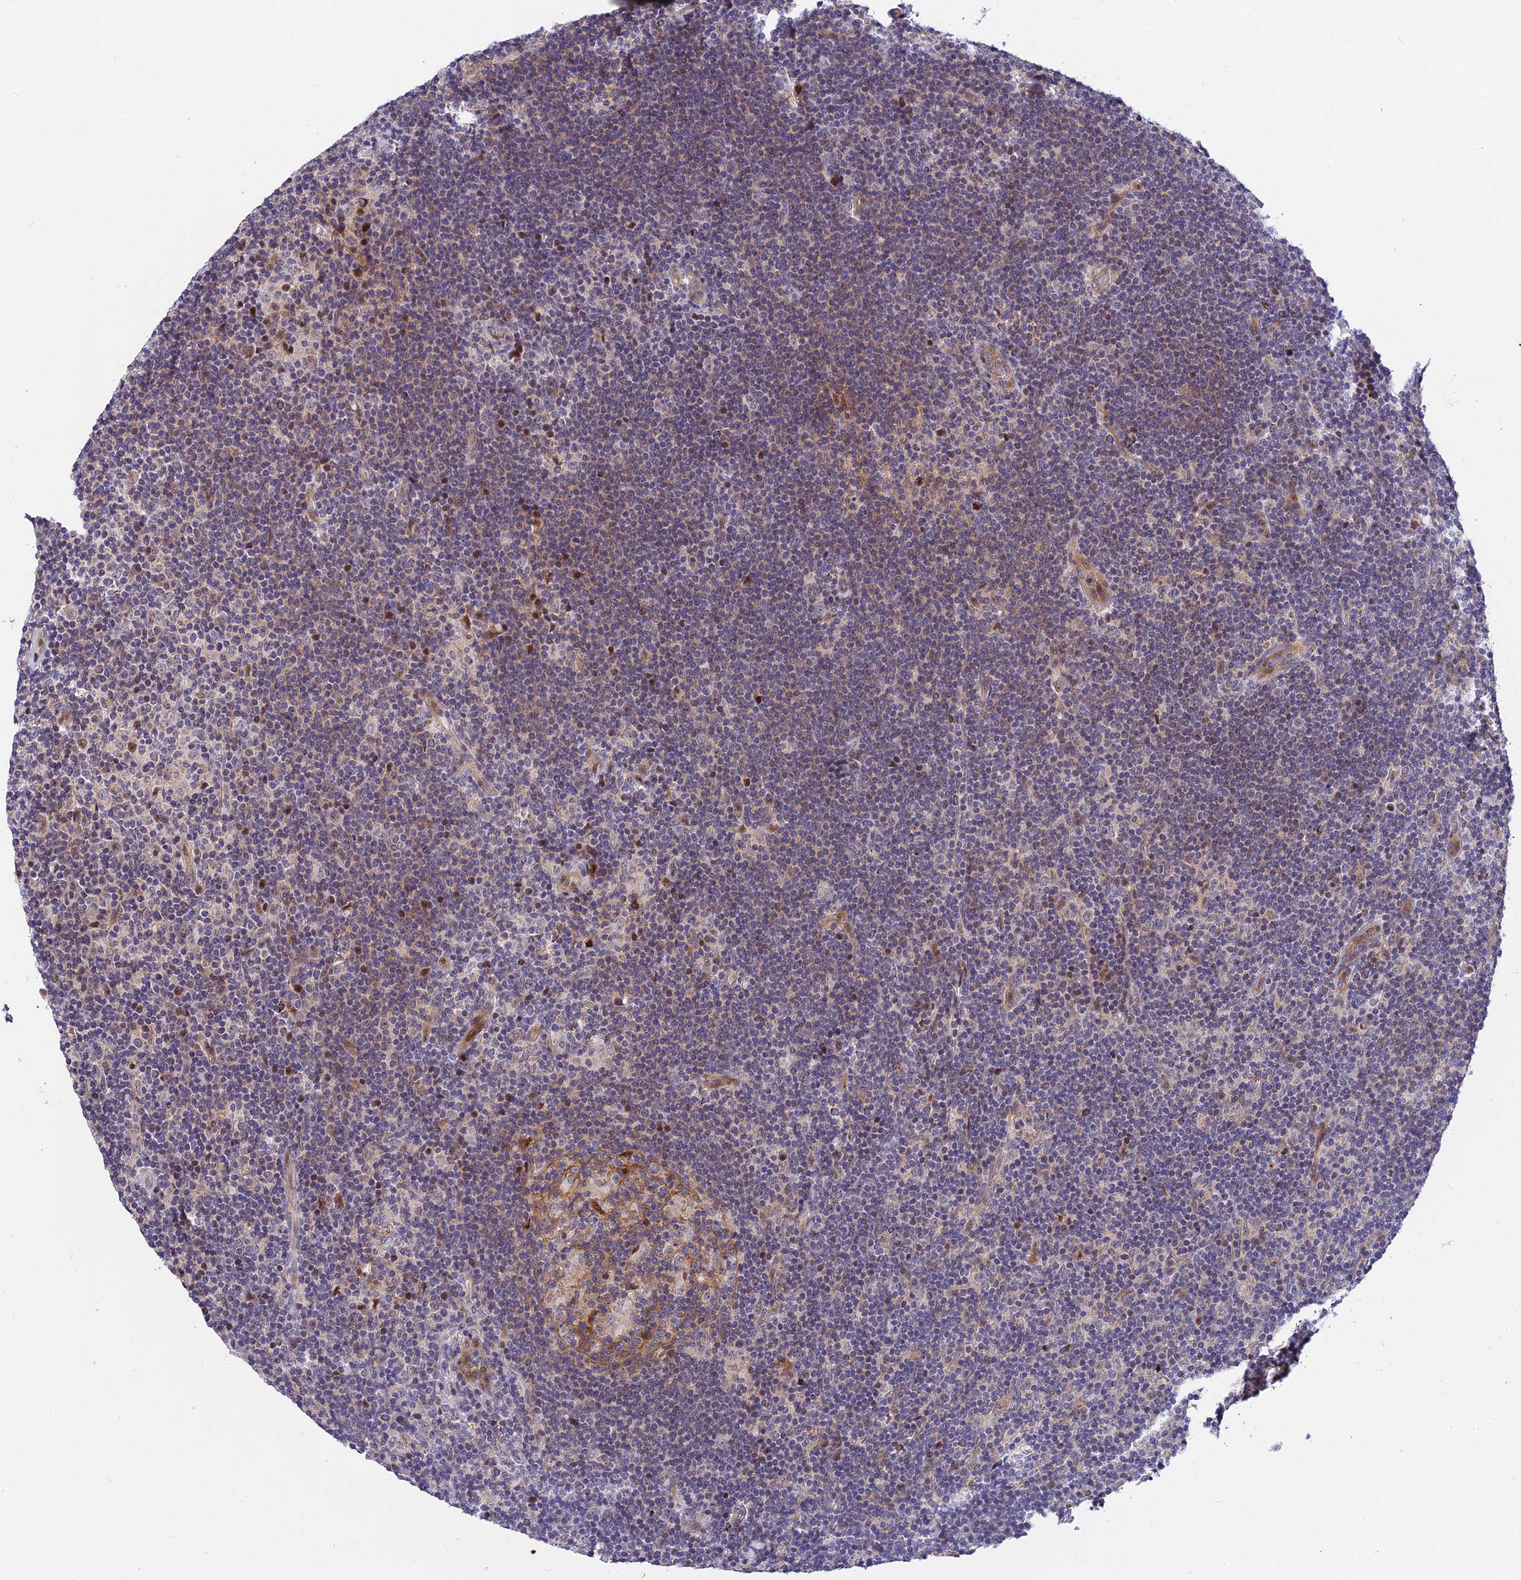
{"staining": {"intensity": "negative", "quantity": "none", "location": "none"}, "tissue": "lymphoma", "cell_type": "Tumor cells", "image_type": "cancer", "snomed": [{"axis": "morphology", "description": "Hodgkin's disease, NOS"}, {"axis": "topography", "description": "Lymph node"}], "caption": "There is no significant expression in tumor cells of Hodgkin's disease. (DAB (3,3'-diaminobenzidine) immunohistochemistry (IHC) visualized using brightfield microscopy, high magnification).", "gene": "ANKRD34B", "patient": {"sex": "female", "age": 57}}